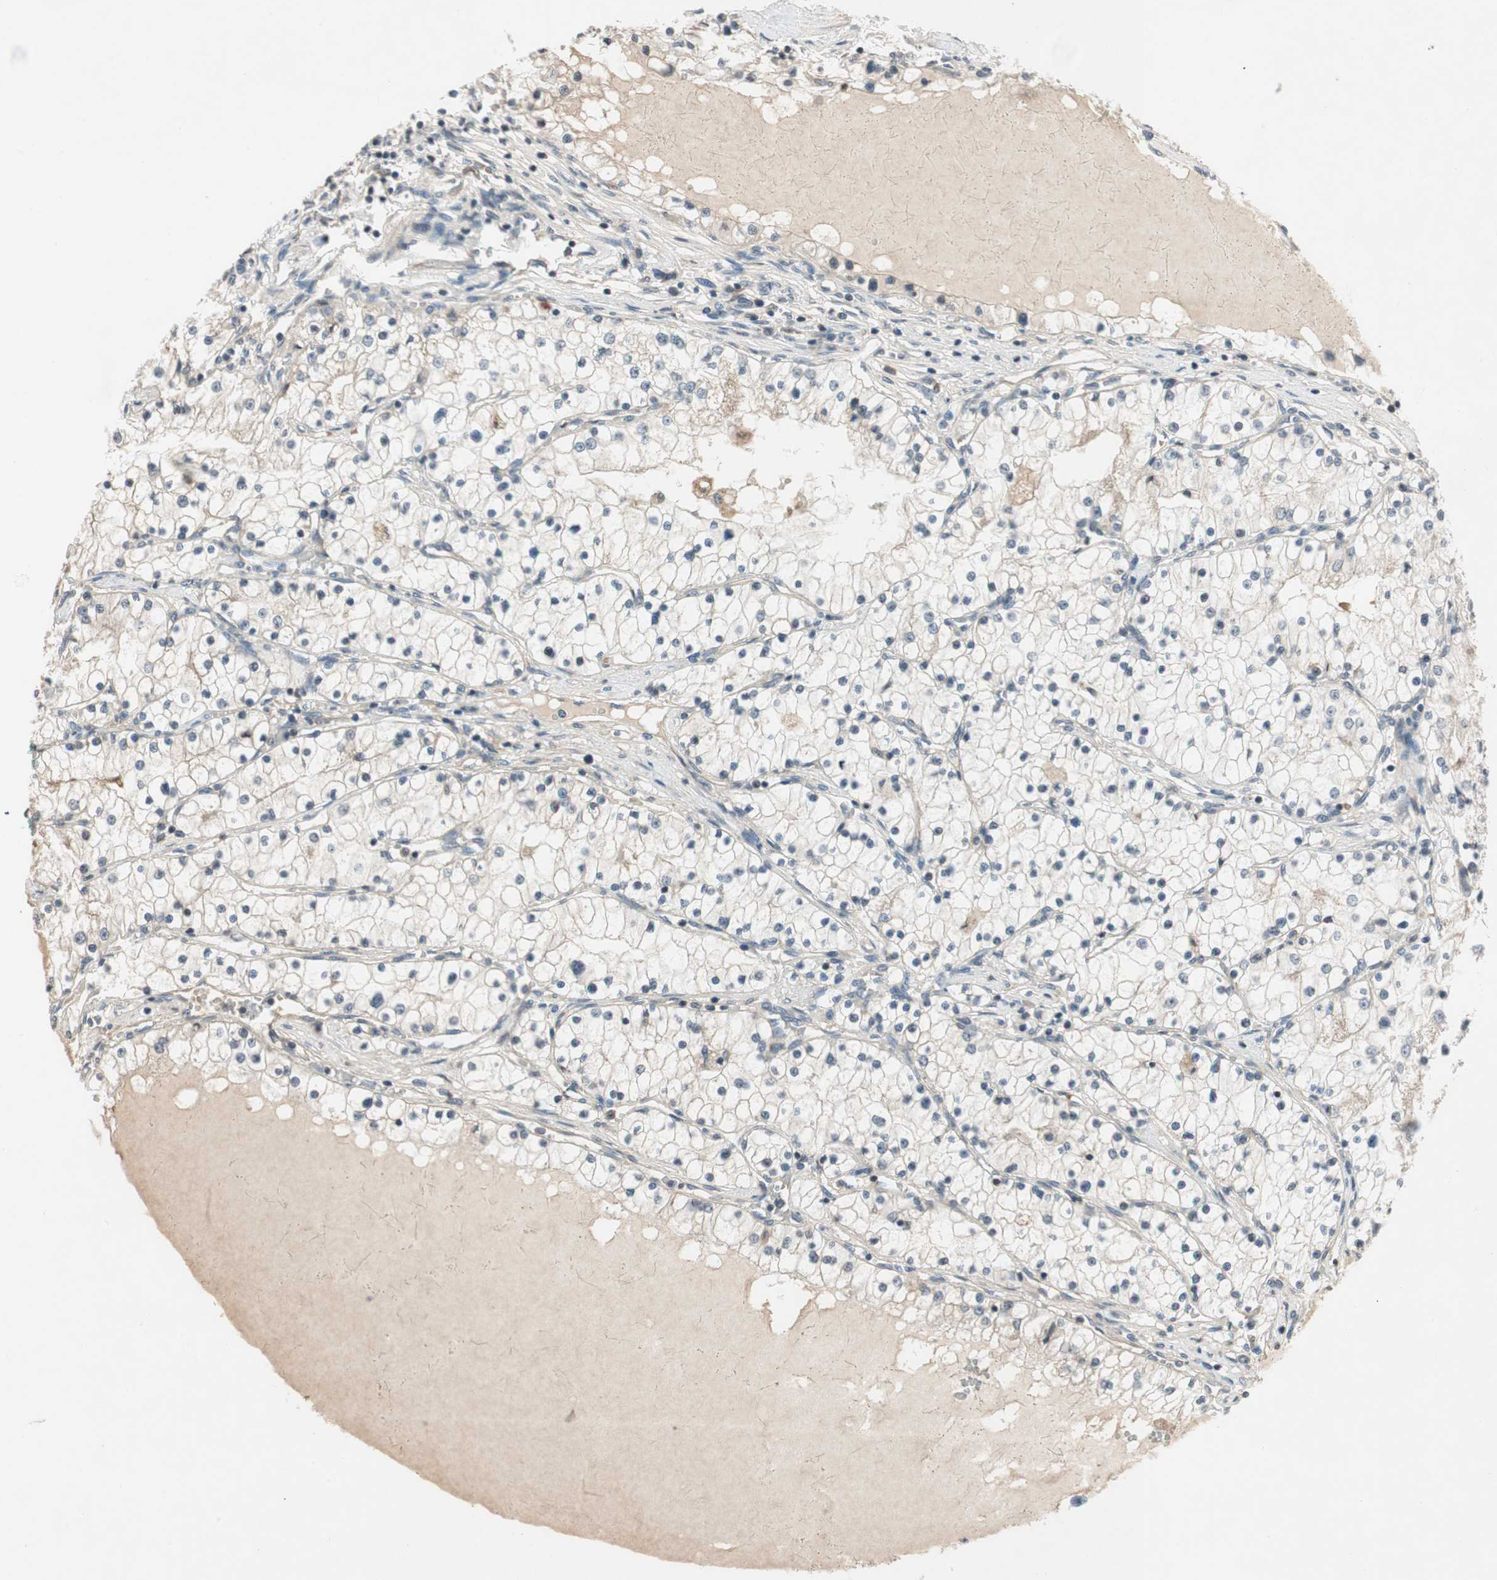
{"staining": {"intensity": "weak", "quantity": "<25%", "location": "cytoplasmic/membranous"}, "tissue": "renal cancer", "cell_type": "Tumor cells", "image_type": "cancer", "snomed": [{"axis": "morphology", "description": "Adenocarcinoma, NOS"}, {"axis": "topography", "description": "Kidney"}], "caption": "Image shows no significant protein staining in tumor cells of renal cancer.", "gene": "GCLM", "patient": {"sex": "male", "age": 68}}